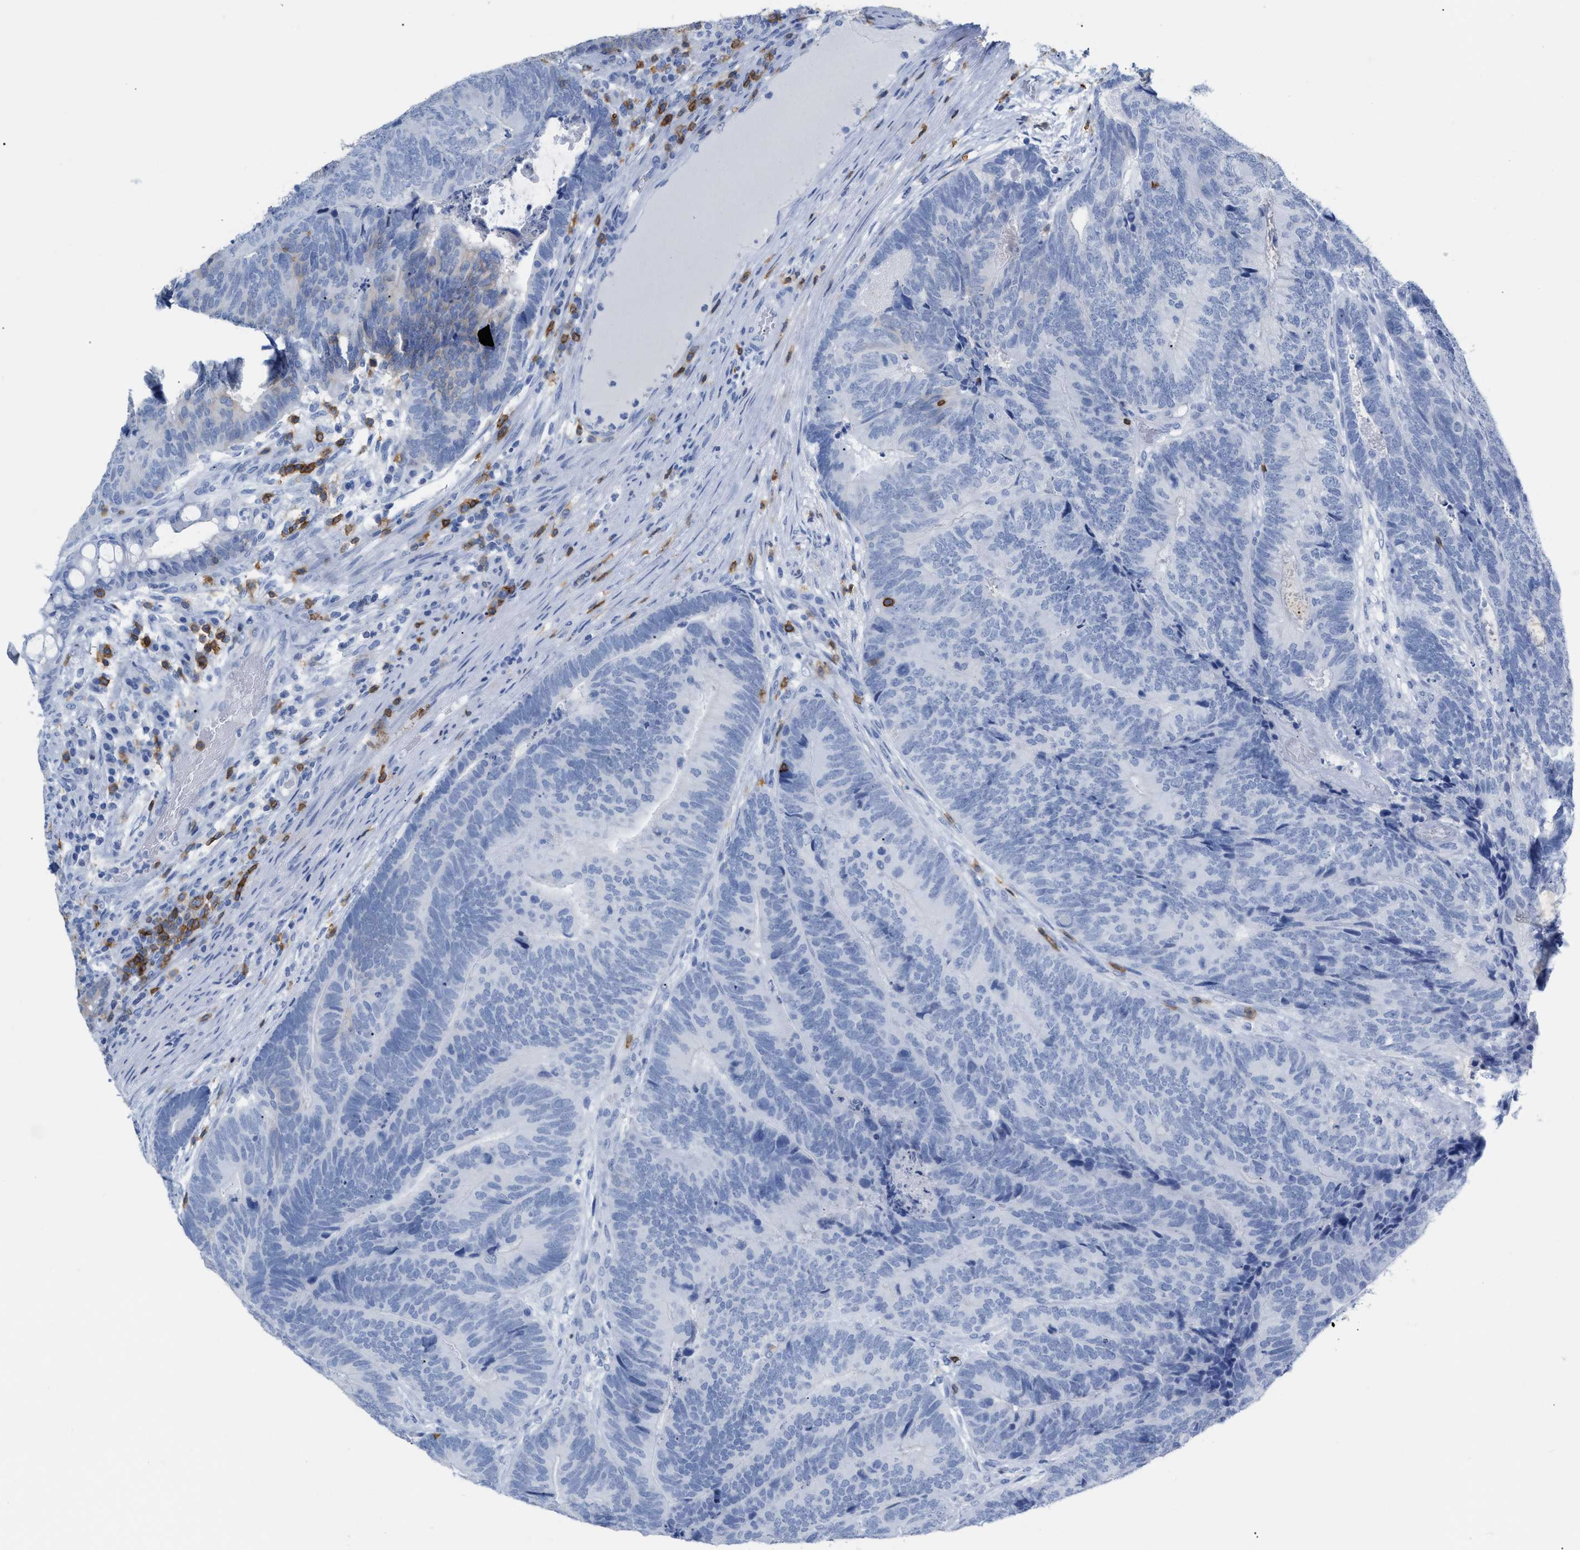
{"staining": {"intensity": "negative", "quantity": "none", "location": "none"}, "tissue": "colorectal cancer", "cell_type": "Tumor cells", "image_type": "cancer", "snomed": [{"axis": "morphology", "description": "Adenocarcinoma, NOS"}, {"axis": "topography", "description": "Colon"}], "caption": "The IHC micrograph has no significant staining in tumor cells of colorectal cancer tissue.", "gene": "CD5", "patient": {"sex": "female", "age": 67}}